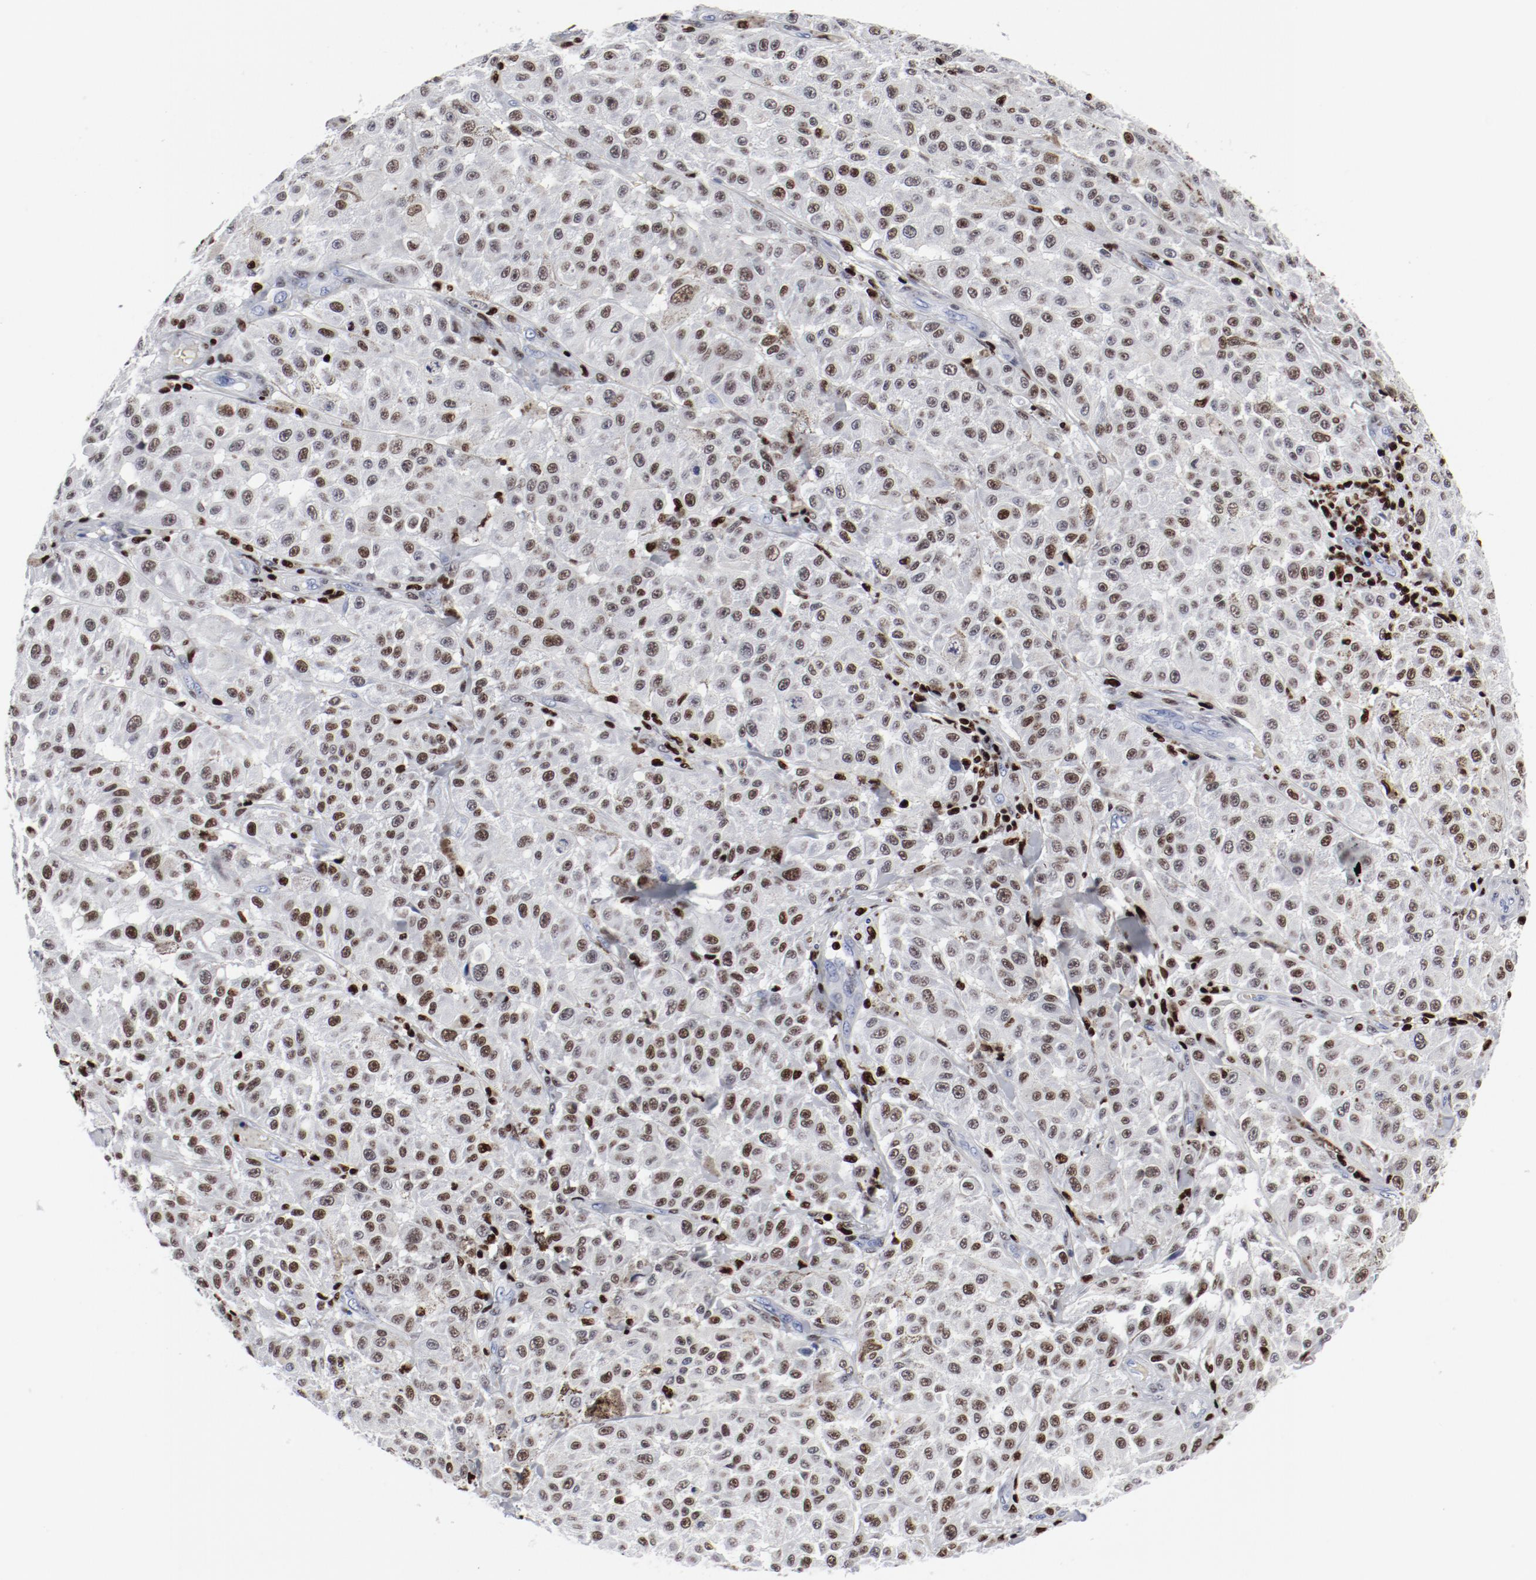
{"staining": {"intensity": "moderate", "quantity": ">75%", "location": "cytoplasmic/membranous,nuclear"}, "tissue": "melanoma", "cell_type": "Tumor cells", "image_type": "cancer", "snomed": [{"axis": "morphology", "description": "Malignant melanoma, NOS"}, {"axis": "topography", "description": "Skin"}], "caption": "Protein expression analysis of melanoma shows moderate cytoplasmic/membranous and nuclear positivity in approximately >75% of tumor cells.", "gene": "SMARCC2", "patient": {"sex": "female", "age": 64}}